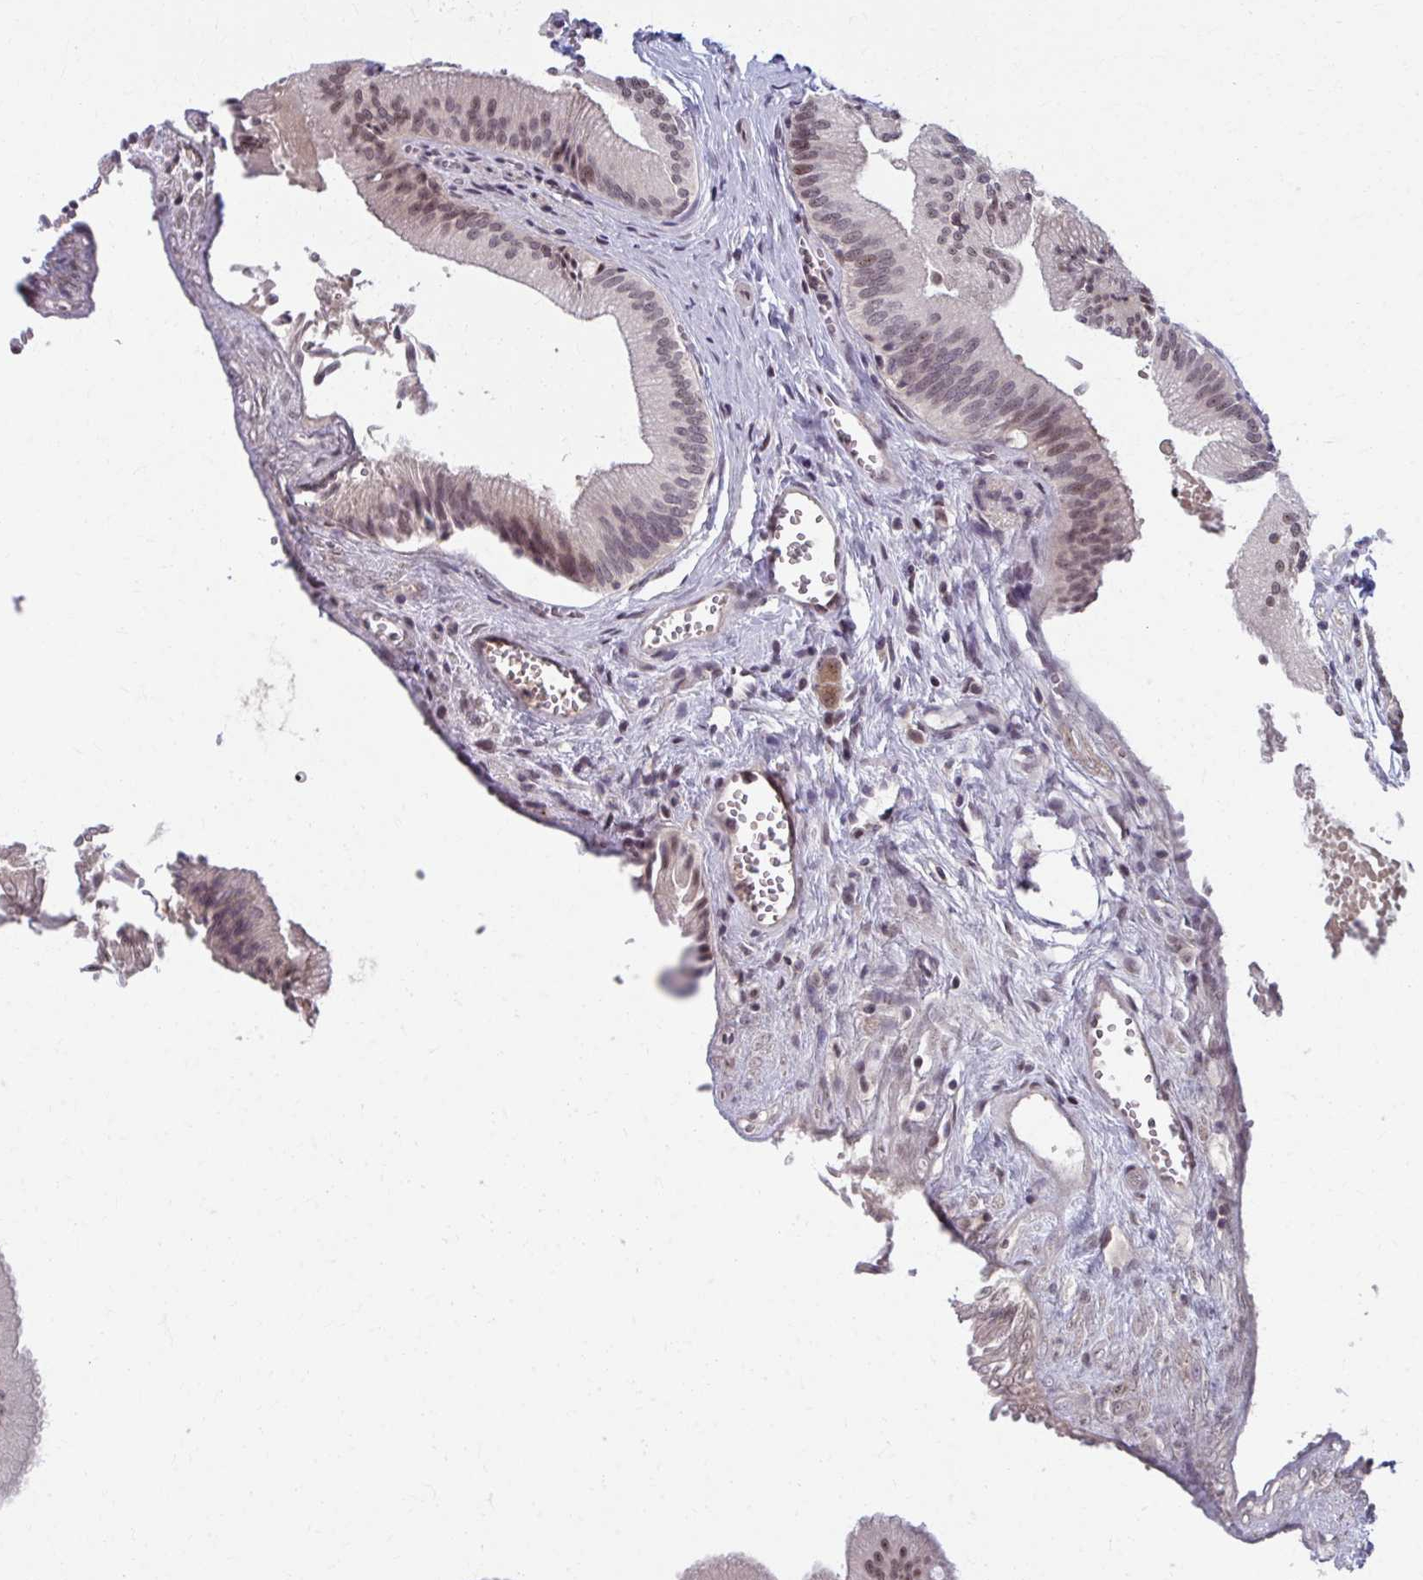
{"staining": {"intensity": "moderate", "quantity": ">75%", "location": "nuclear"}, "tissue": "gallbladder", "cell_type": "Glandular cells", "image_type": "normal", "snomed": [{"axis": "morphology", "description": "Normal tissue, NOS"}, {"axis": "topography", "description": "Gallbladder"}], "caption": "Brown immunohistochemical staining in benign human gallbladder displays moderate nuclear staining in approximately >75% of glandular cells.", "gene": "SETBP1", "patient": {"sex": "male", "age": 17}}